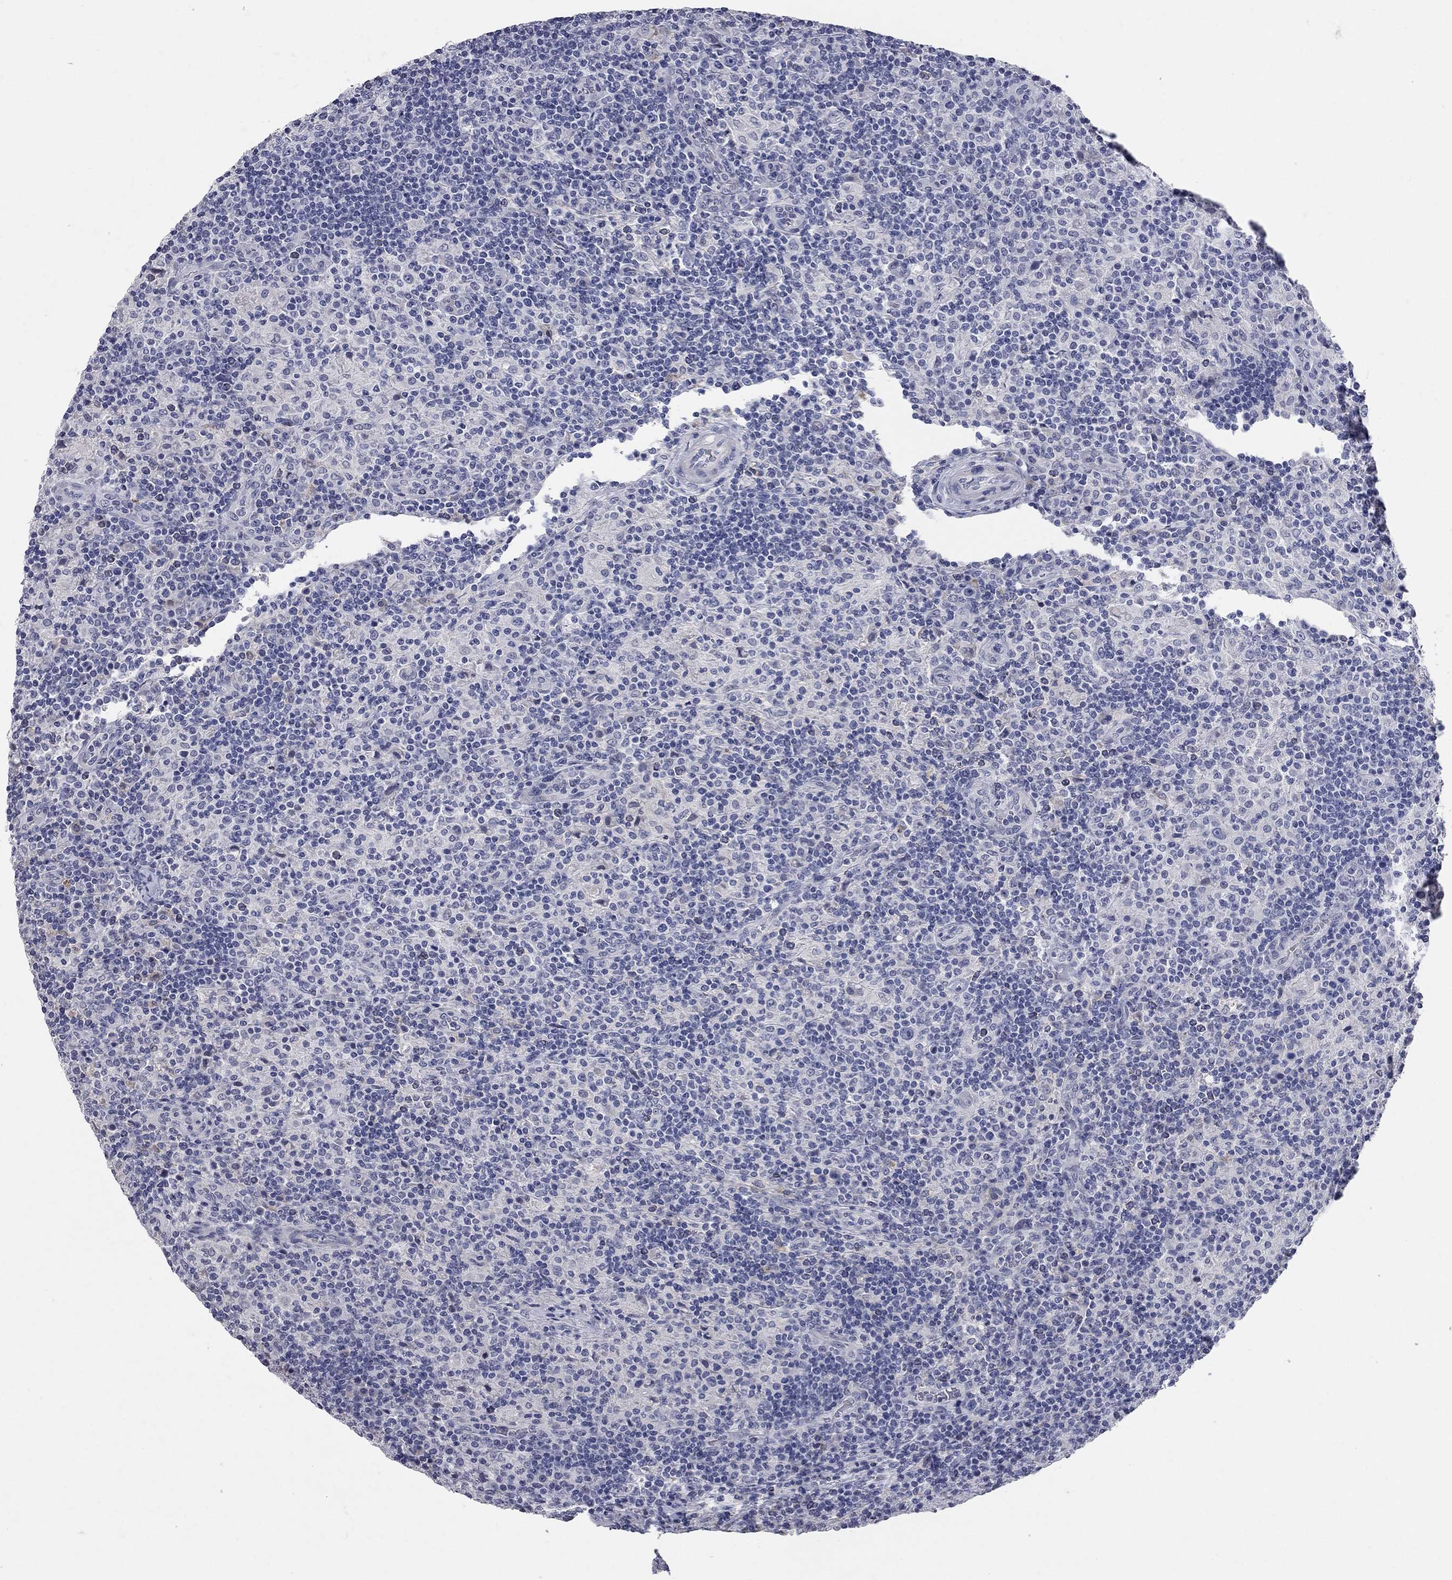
{"staining": {"intensity": "negative", "quantity": "none", "location": "none"}, "tissue": "lymphoma", "cell_type": "Tumor cells", "image_type": "cancer", "snomed": [{"axis": "morphology", "description": "Hodgkin's disease, NOS"}, {"axis": "topography", "description": "Lymph node"}], "caption": "This is an immunohistochemistry micrograph of human lymphoma. There is no positivity in tumor cells.", "gene": "SYT12", "patient": {"sex": "male", "age": 70}}